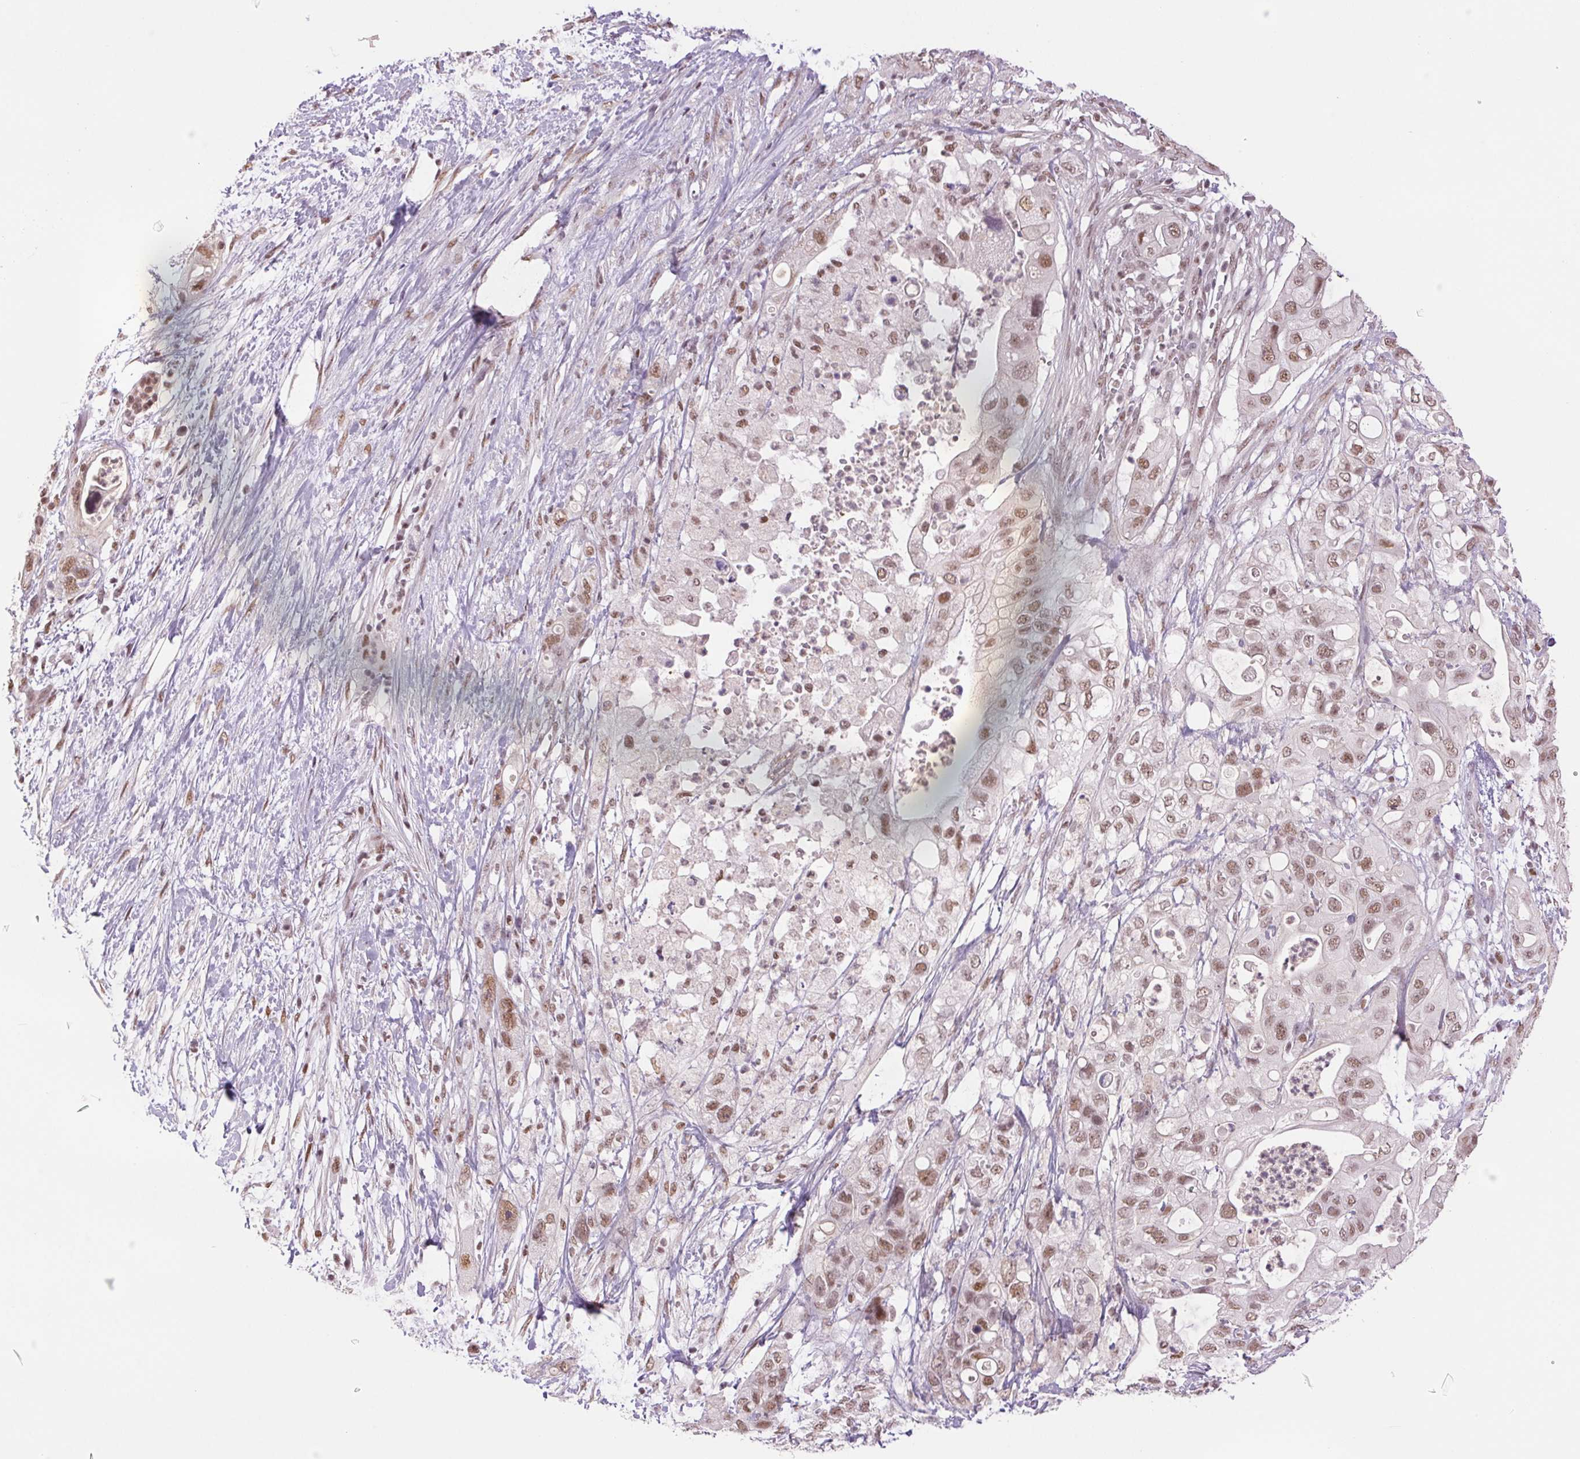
{"staining": {"intensity": "weak", "quantity": ">75%", "location": "nuclear"}, "tissue": "pancreatic cancer", "cell_type": "Tumor cells", "image_type": "cancer", "snomed": [{"axis": "morphology", "description": "Adenocarcinoma, NOS"}, {"axis": "topography", "description": "Pancreas"}], "caption": "Immunohistochemistry (IHC) photomicrograph of human pancreatic cancer stained for a protein (brown), which exhibits low levels of weak nuclear positivity in about >75% of tumor cells.", "gene": "RPRD1B", "patient": {"sex": "female", "age": 72}}